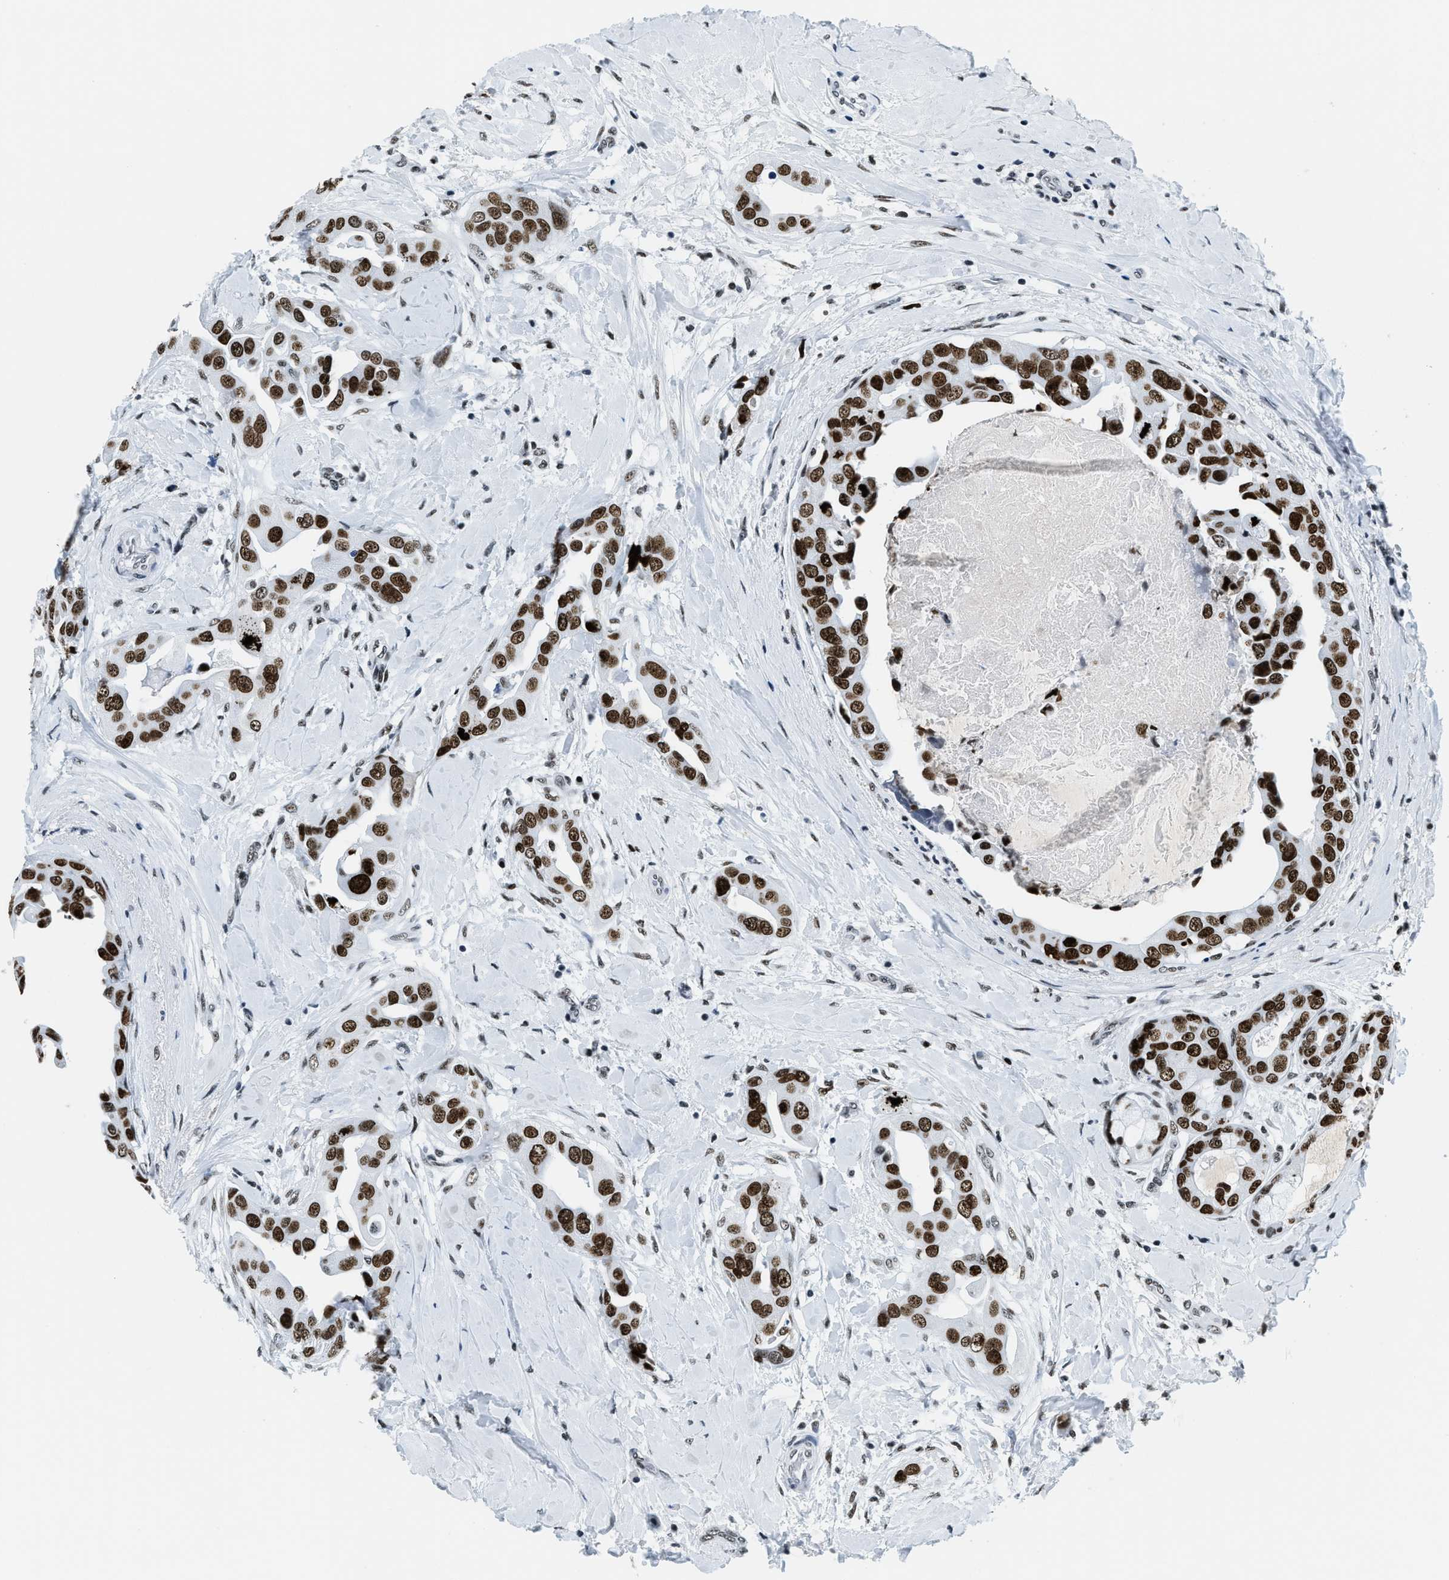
{"staining": {"intensity": "strong", "quantity": ">75%", "location": "nuclear"}, "tissue": "breast cancer", "cell_type": "Tumor cells", "image_type": "cancer", "snomed": [{"axis": "morphology", "description": "Duct carcinoma"}, {"axis": "topography", "description": "Breast"}], "caption": "This photomicrograph exhibits immunohistochemistry (IHC) staining of breast cancer, with high strong nuclear expression in approximately >75% of tumor cells.", "gene": "TOP1", "patient": {"sex": "female", "age": 40}}